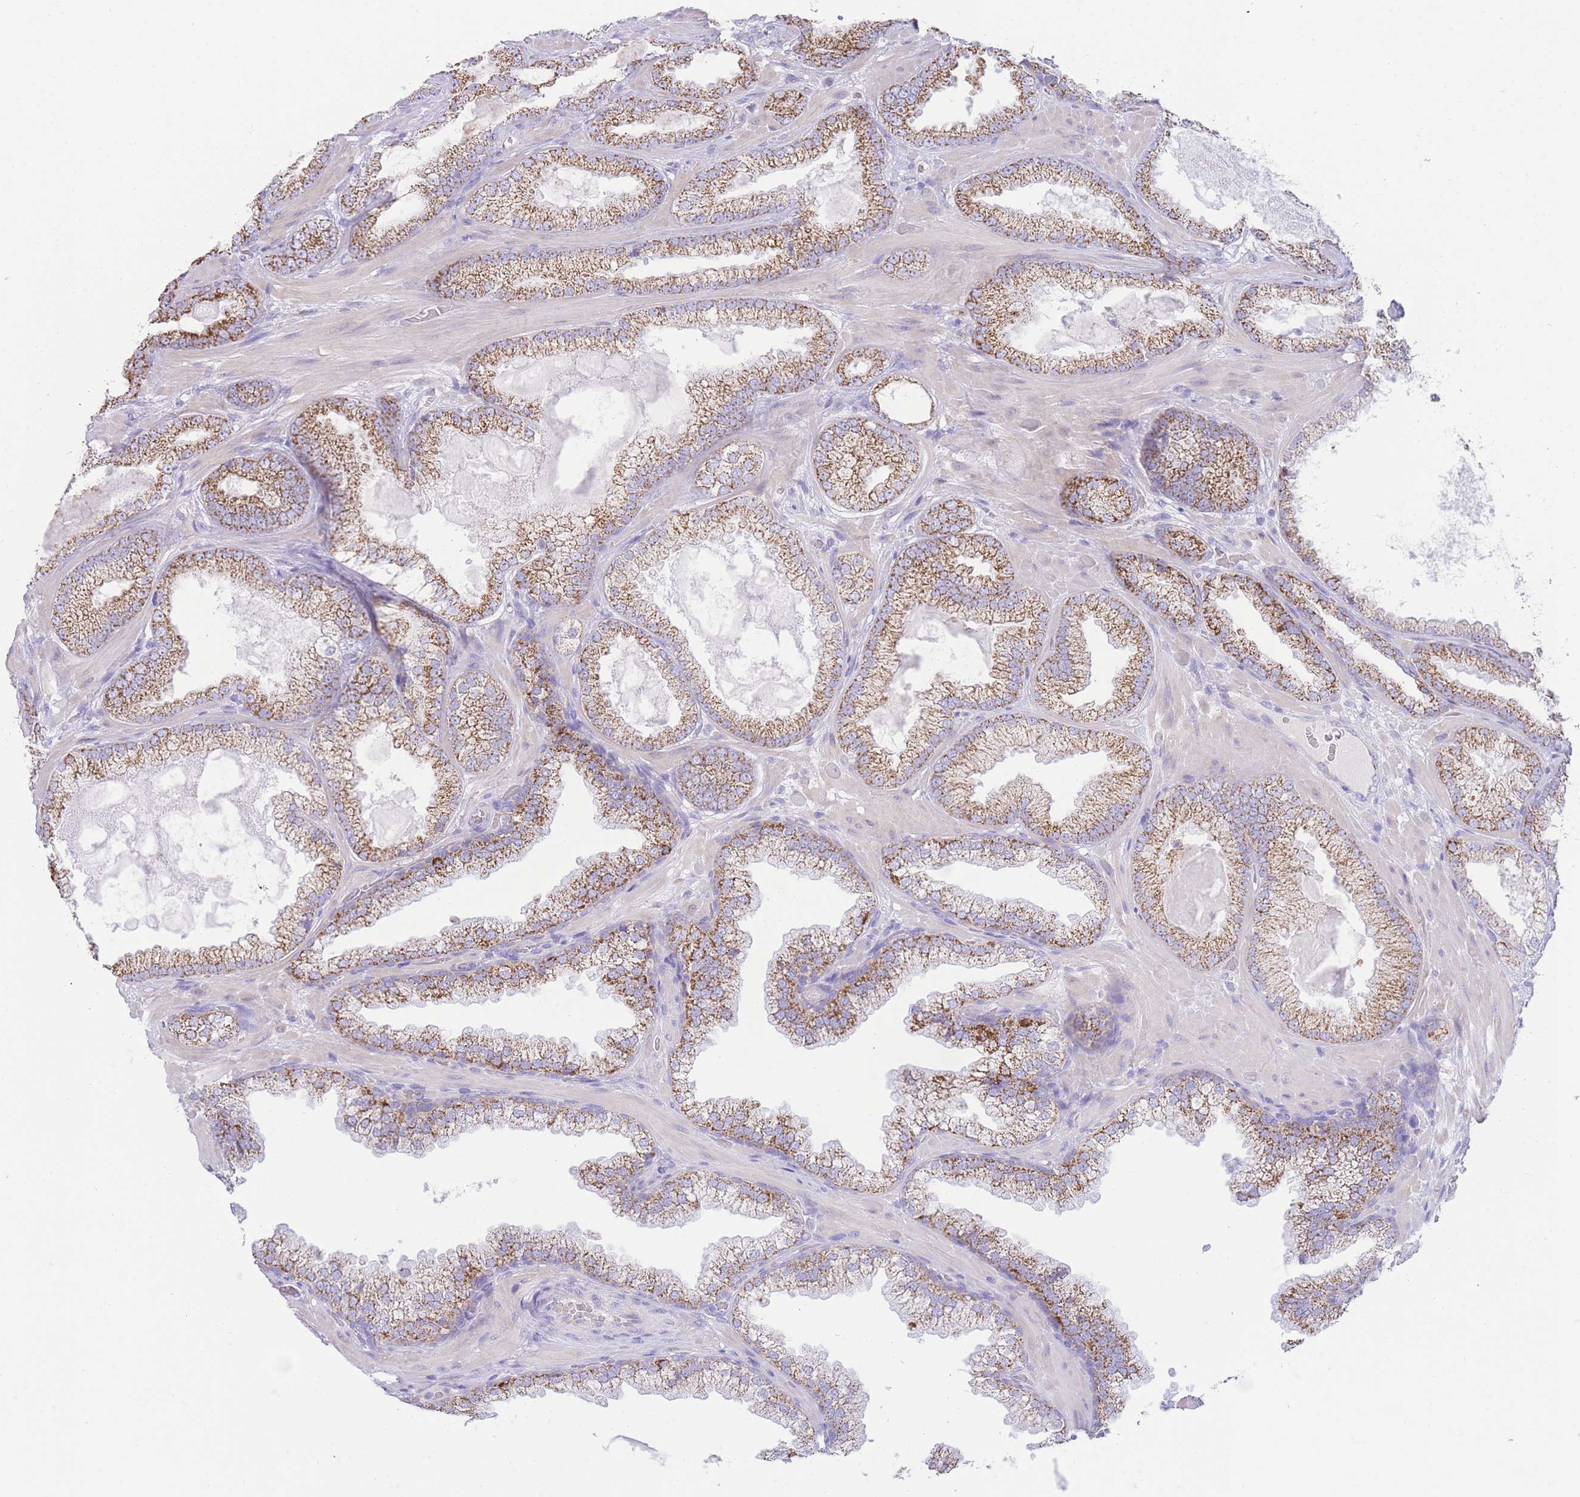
{"staining": {"intensity": "moderate", "quantity": ">75%", "location": "cytoplasmic/membranous"}, "tissue": "prostate cancer", "cell_type": "Tumor cells", "image_type": "cancer", "snomed": [{"axis": "morphology", "description": "Adenocarcinoma, Low grade"}, {"axis": "topography", "description": "Prostate"}], "caption": "IHC of prostate cancer (low-grade adenocarcinoma) reveals medium levels of moderate cytoplasmic/membranous positivity in approximately >75% of tumor cells.", "gene": "ACSM4", "patient": {"sex": "male", "age": 57}}